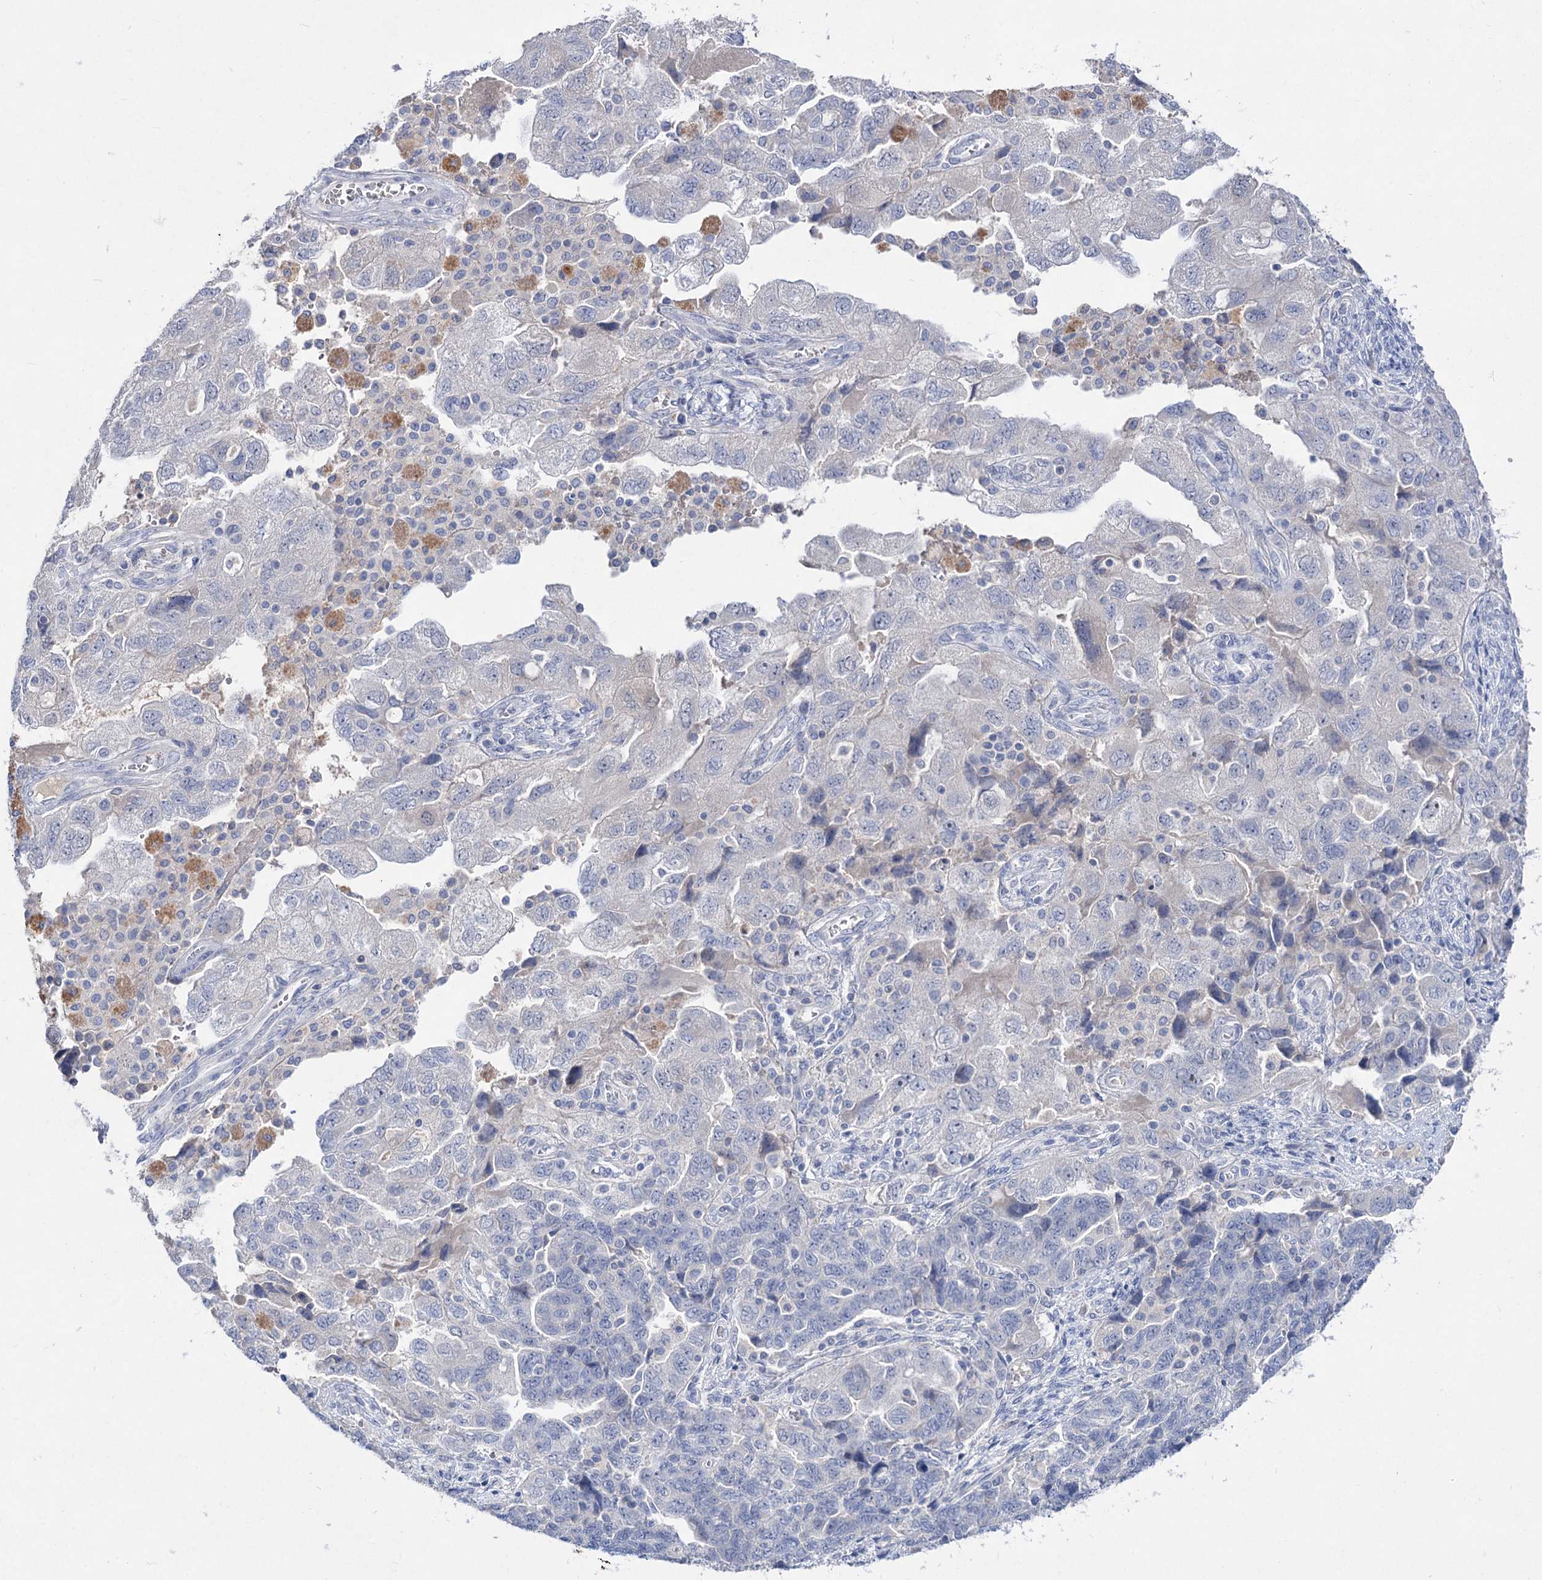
{"staining": {"intensity": "negative", "quantity": "none", "location": "none"}, "tissue": "ovarian cancer", "cell_type": "Tumor cells", "image_type": "cancer", "snomed": [{"axis": "morphology", "description": "Carcinoma, NOS"}, {"axis": "morphology", "description": "Cystadenocarcinoma, serous, NOS"}, {"axis": "topography", "description": "Ovary"}], "caption": "Tumor cells show no significant protein expression in carcinoma (ovarian).", "gene": "ATP4A", "patient": {"sex": "female", "age": 69}}